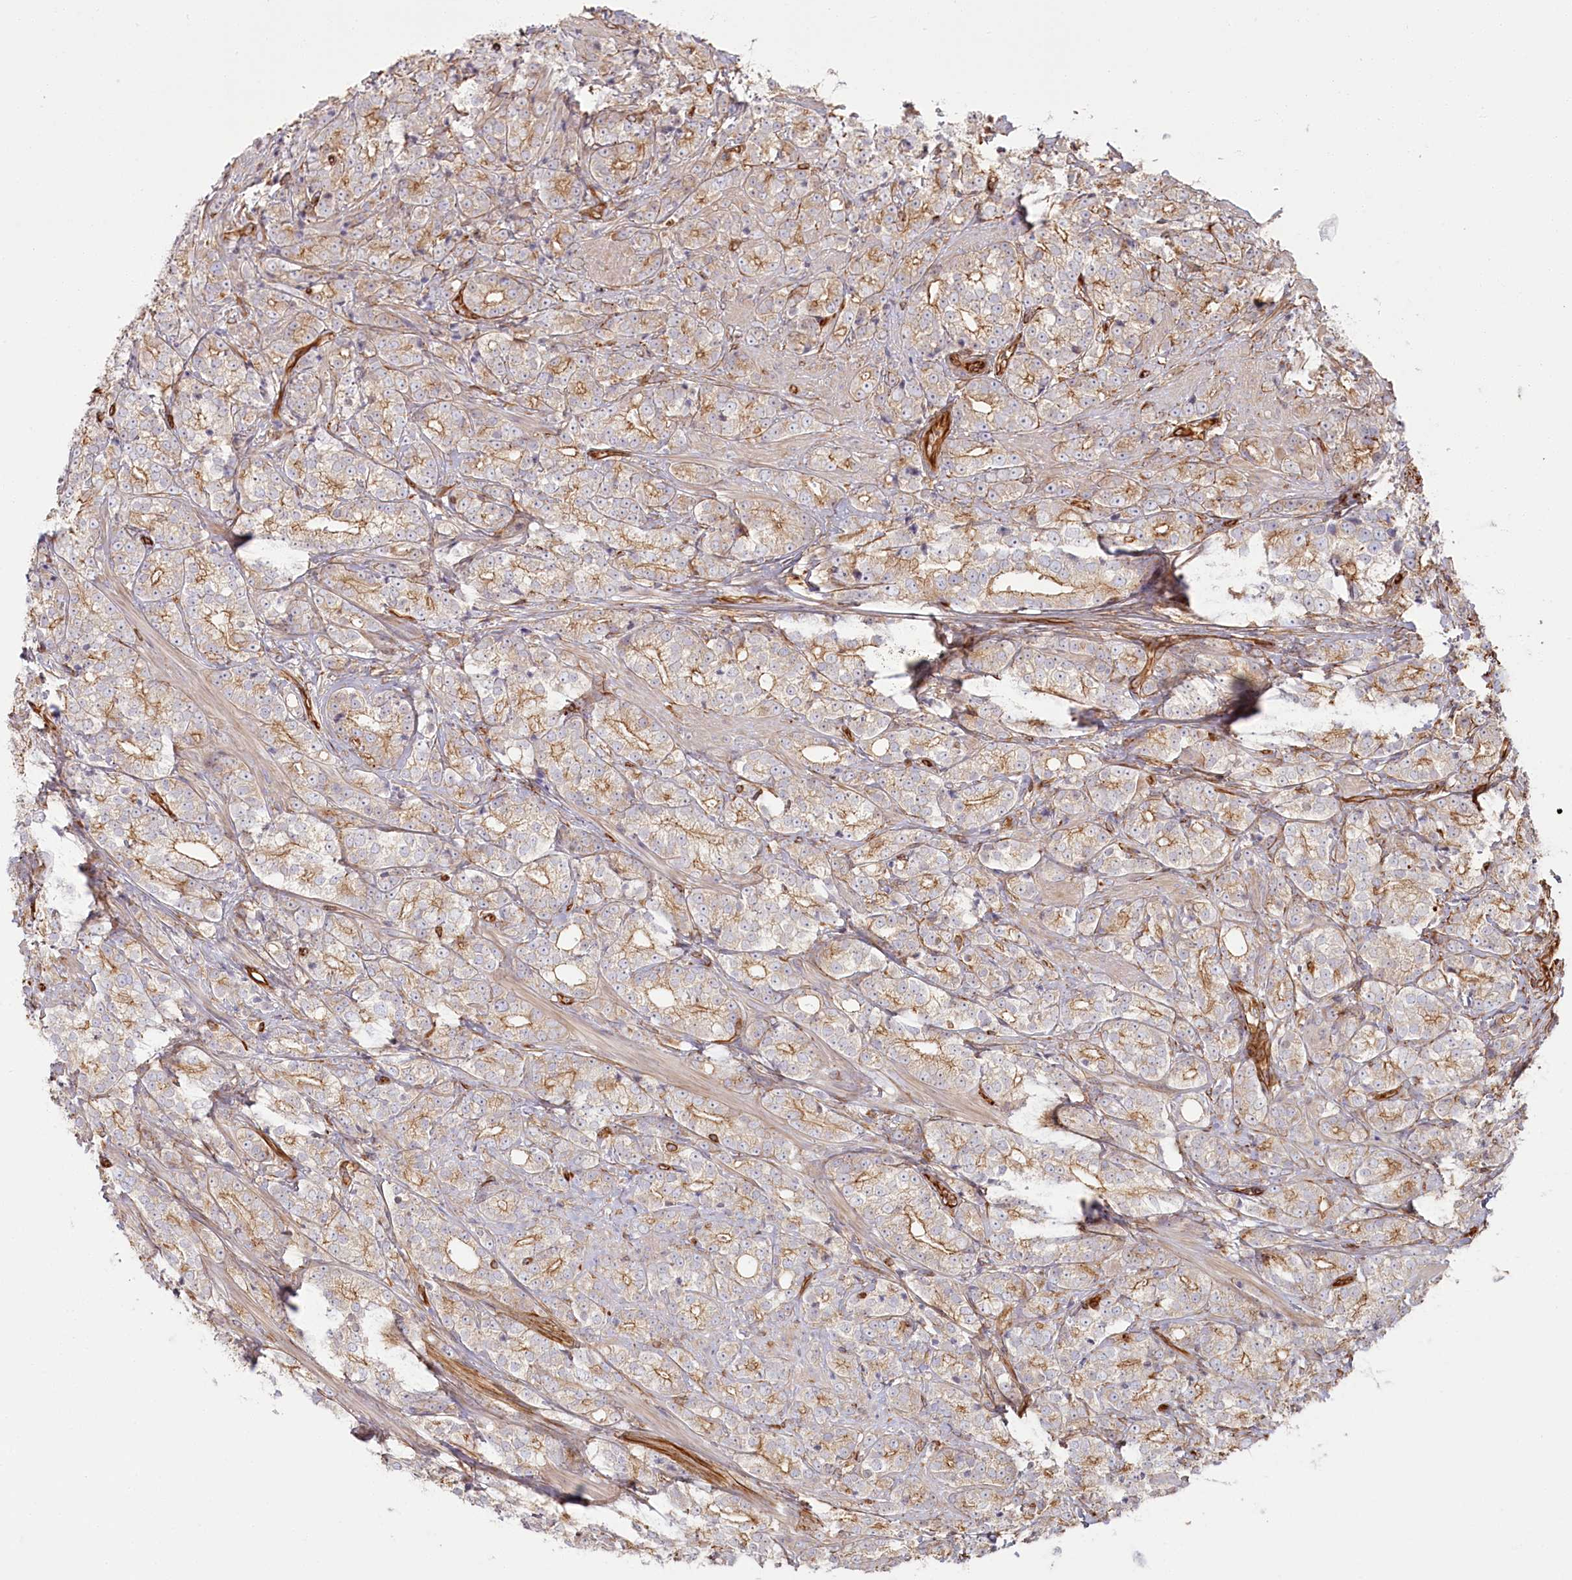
{"staining": {"intensity": "weak", "quantity": "25%-75%", "location": "cytoplasmic/membranous"}, "tissue": "prostate cancer", "cell_type": "Tumor cells", "image_type": "cancer", "snomed": [{"axis": "morphology", "description": "Adenocarcinoma, High grade"}, {"axis": "topography", "description": "Prostate"}], "caption": "Immunohistochemistry photomicrograph of neoplastic tissue: prostate high-grade adenocarcinoma stained using immunohistochemistry exhibits low levels of weak protein expression localized specifically in the cytoplasmic/membranous of tumor cells, appearing as a cytoplasmic/membranous brown color.", "gene": "TTC1", "patient": {"sex": "male", "age": 69}}